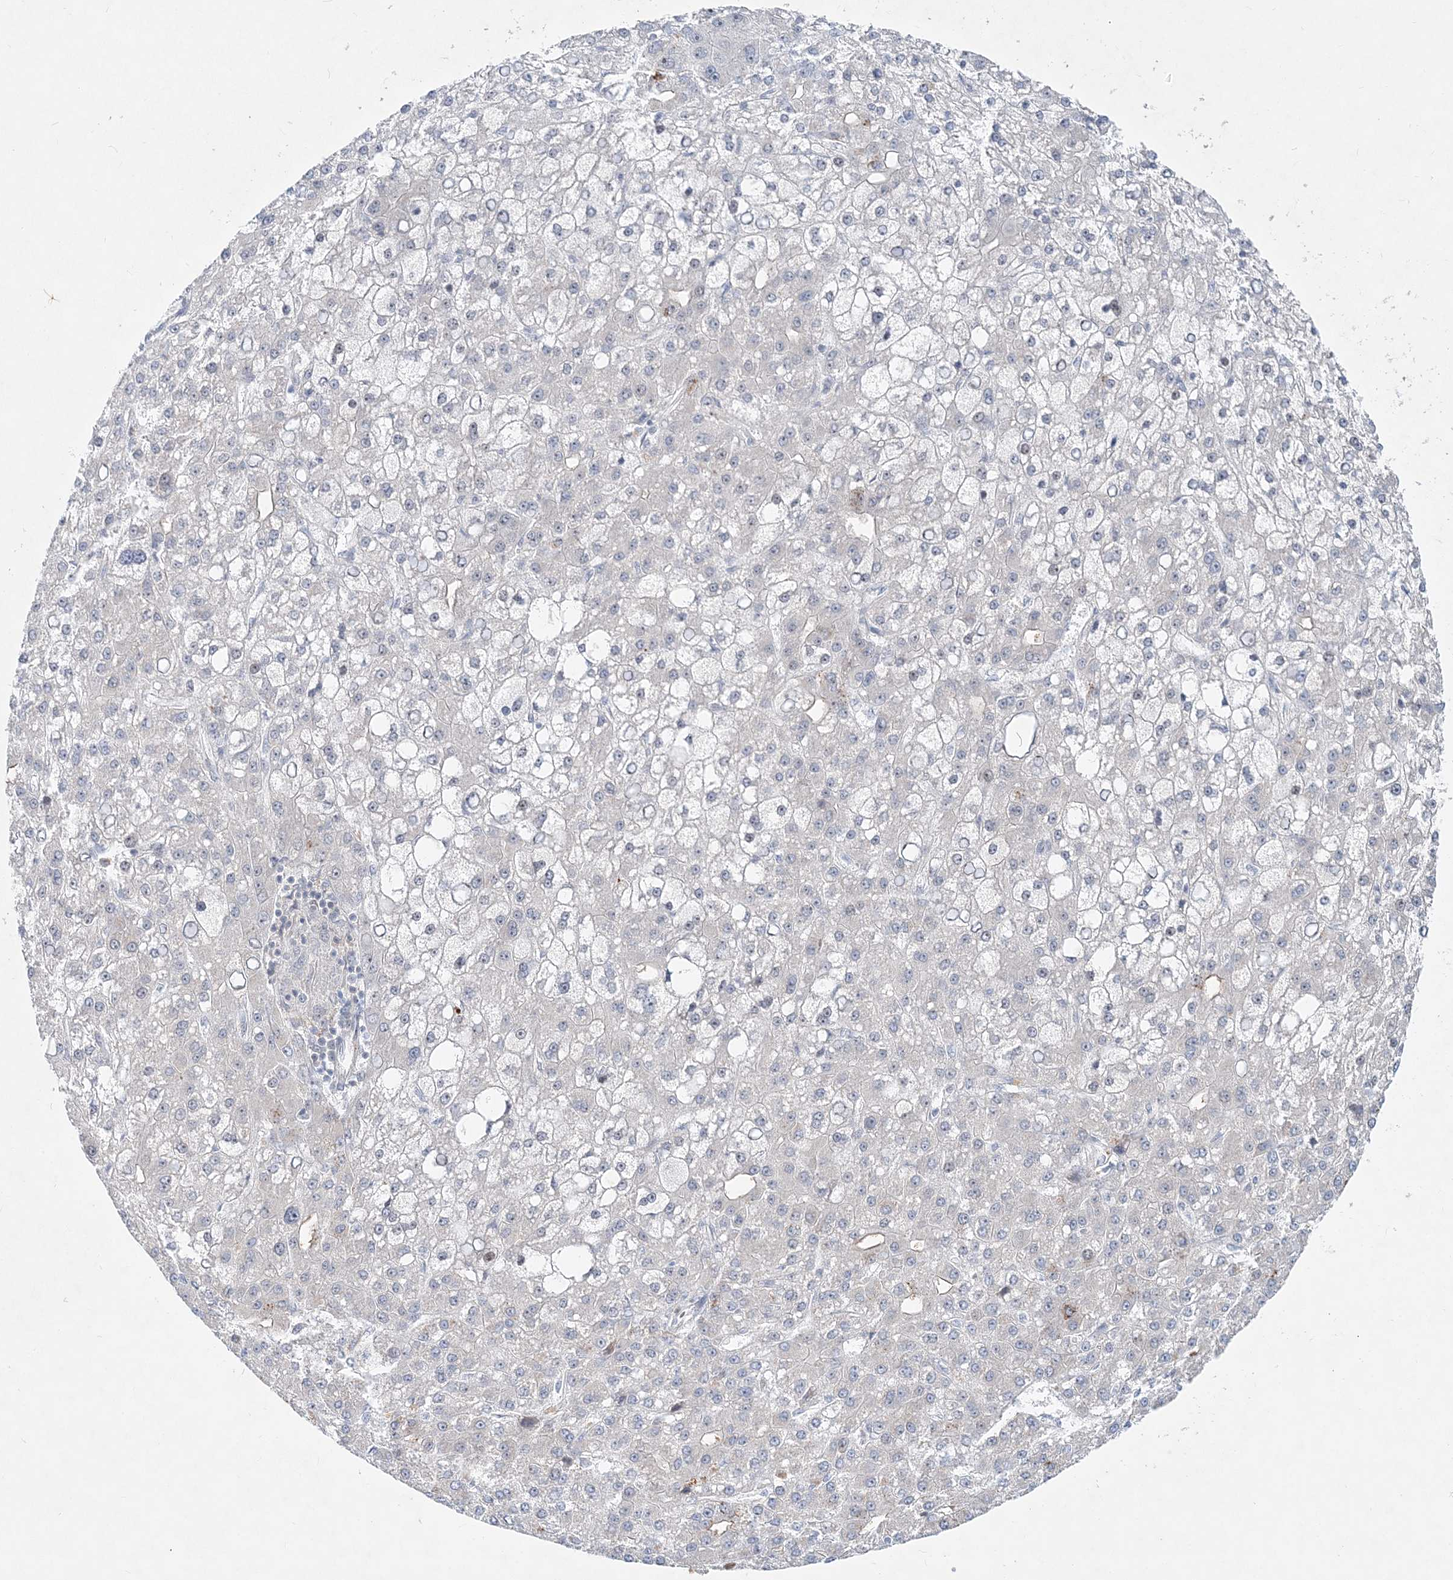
{"staining": {"intensity": "negative", "quantity": "none", "location": "none"}, "tissue": "liver cancer", "cell_type": "Tumor cells", "image_type": "cancer", "snomed": [{"axis": "morphology", "description": "Carcinoma, Hepatocellular, NOS"}, {"axis": "topography", "description": "Liver"}], "caption": "Immunohistochemistry photomicrograph of human hepatocellular carcinoma (liver) stained for a protein (brown), which exhibits no expression in tumor cells. (DAB (3,3'-diaminobenzidine) immunohistochemistry (IHC), high magnification).", "gene": "DNAH5", "patient": {"sex": "male", "age": 67}}